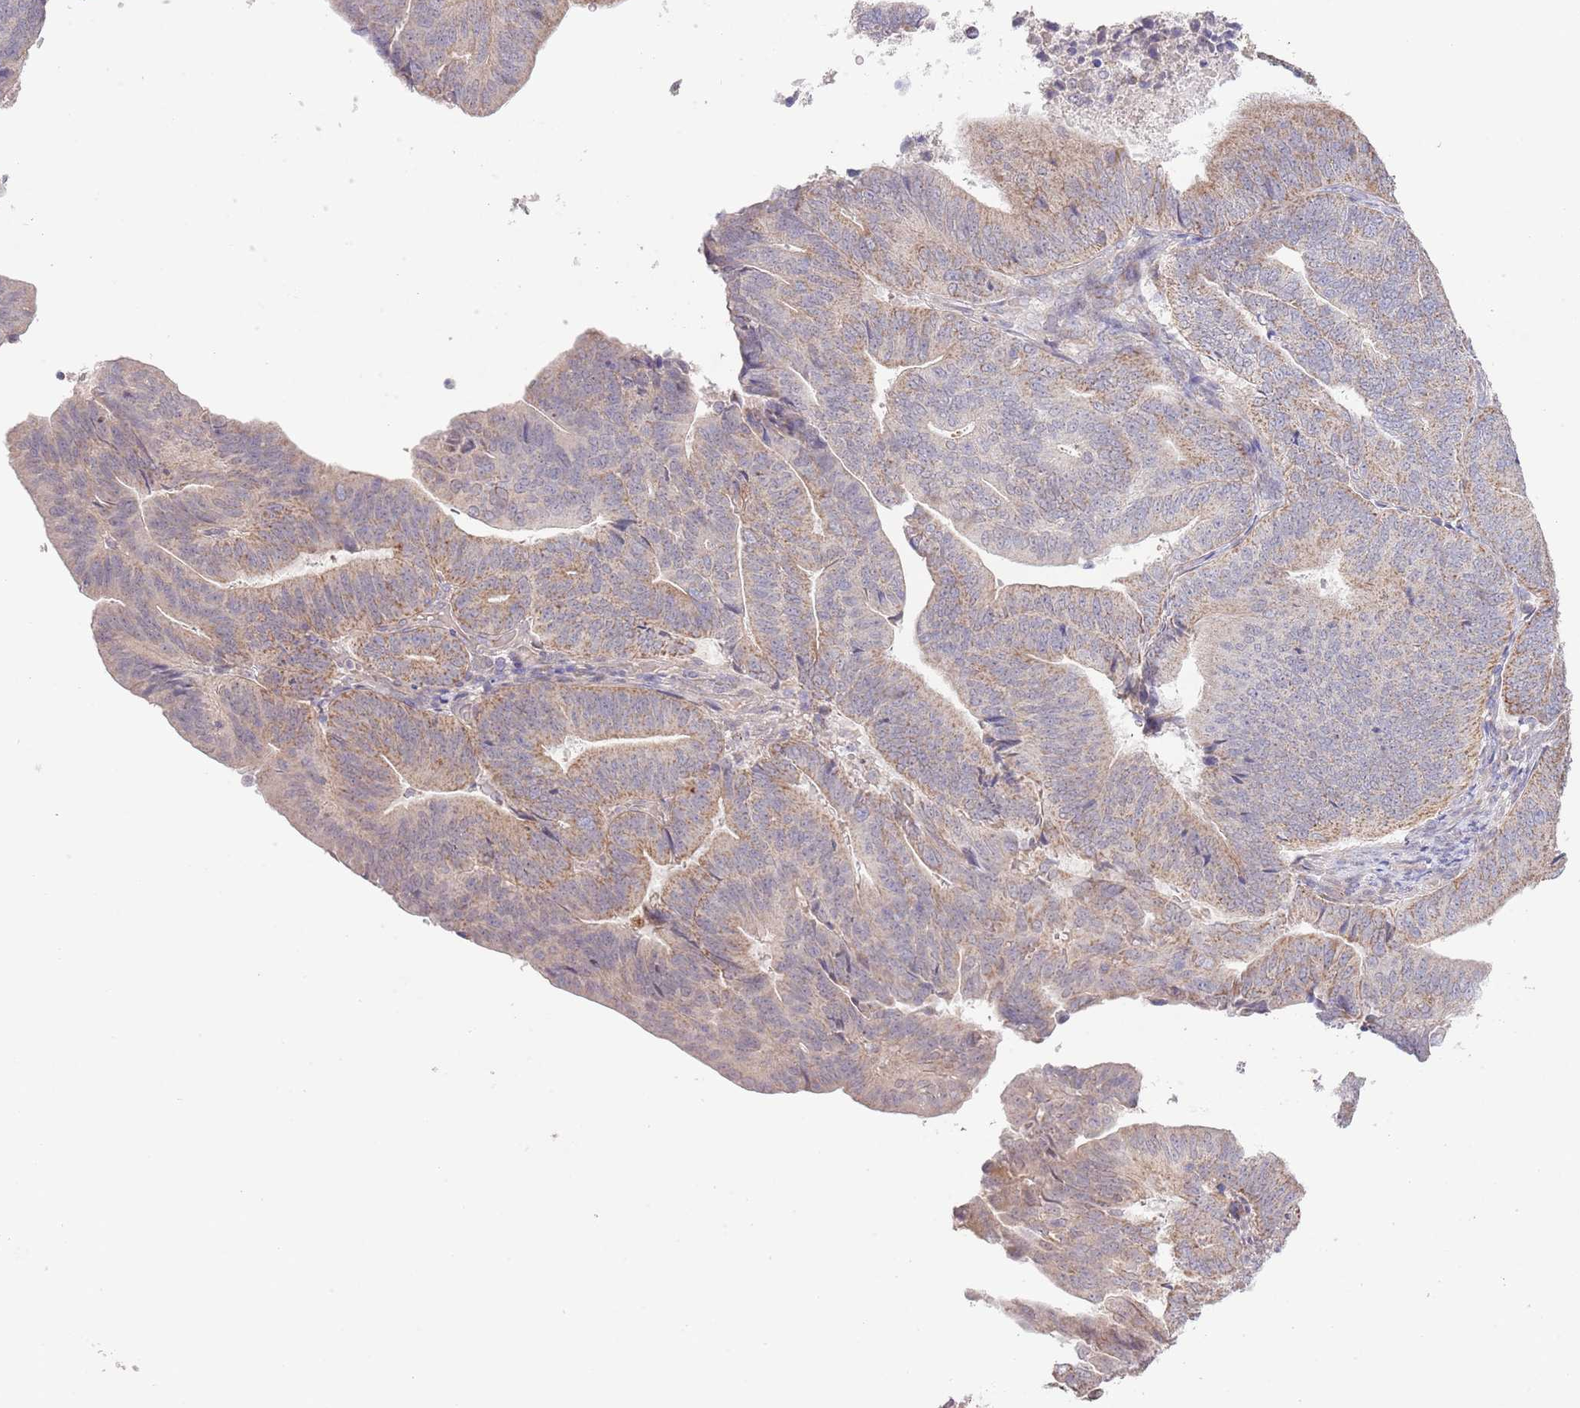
{"staining": {"intensity": "moderate", "quantity": "25%-75%", "location": "cytoplasmic/membranous"}, "tissue": "endometrial cancer", "cell_type": "Tumor cells", "image_type": "cancer", "snomed": [{"axis": "morphology", "description": "Adenocarcinoma, NOS"}, {"axis": "topography", "description": "Endometrium"}], "caption": "A brown stain highlights moderate cytoplasmic/membranous positivity of a protein in adenocarcinoma (endometrial) tumor cells.", "gene": "IVD", "patient": {"sex": "female", "age": 70}}